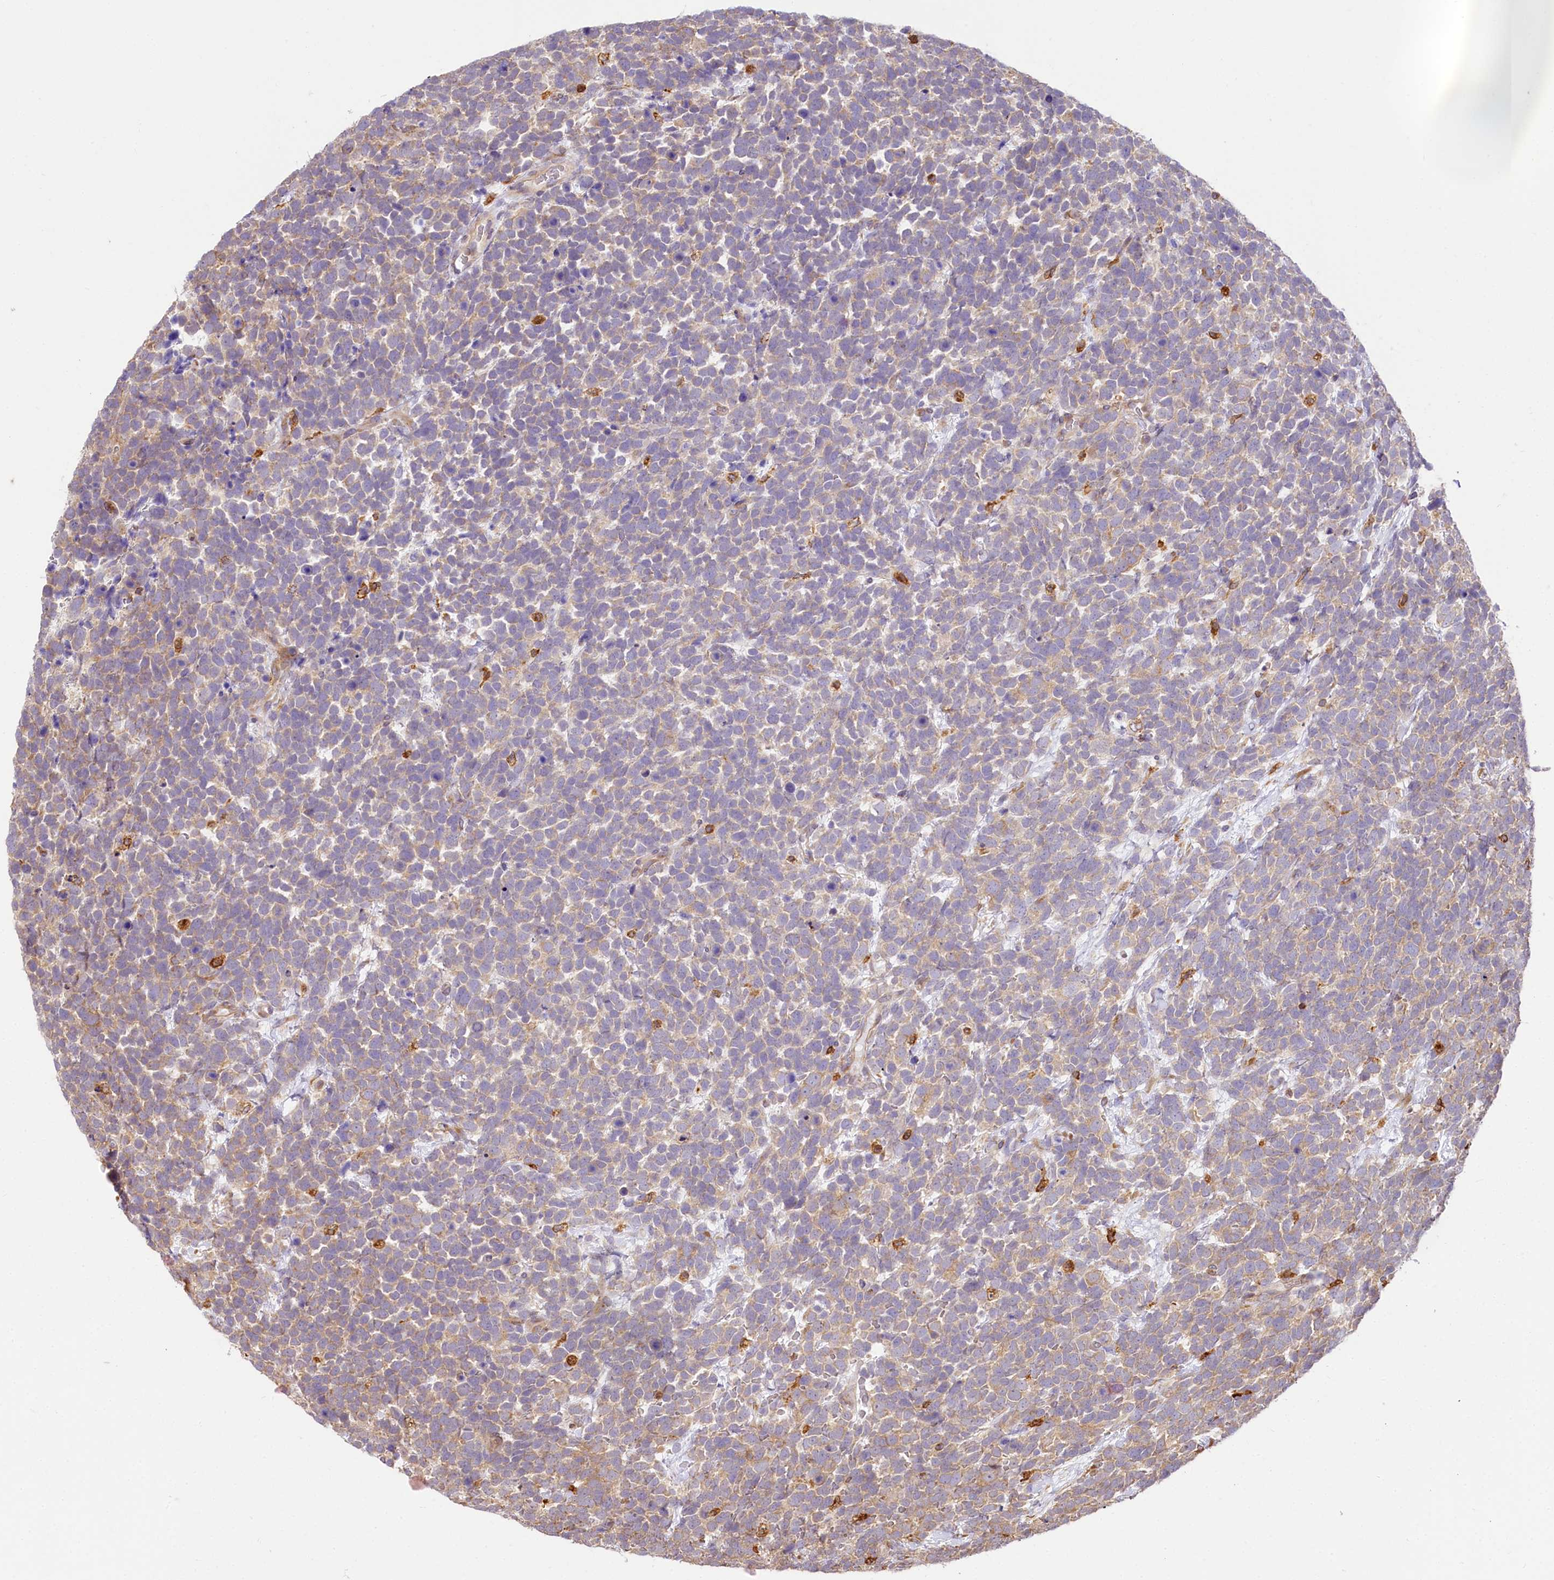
{"staining": {"intensity": "weak", "quantity": ">75%", "location": "cytoplasmic/membranous"}, "tissue": "urothelial cancer", "cell_type": "Tumor cells", "image_type": "cancer", "snomed": [{"axis": "morphology", "description": "Urothelial carcinoma, High grade"}, {"axis": "topography", "description": "Urinary bladder"}], "caption": "A brown stain highlights weak cytoplasmic/membranous expression of a protein in human high-grade urothelial carcinoma tumor cells. The staining was performed using DAB (3,3'-diaminobenzidine), with brown indicating positive protein expression. Nuclei are stained blue with hematoxylin.", "gene": "PPIP5K2", "patient": {"sex": "female", "age": 82}}